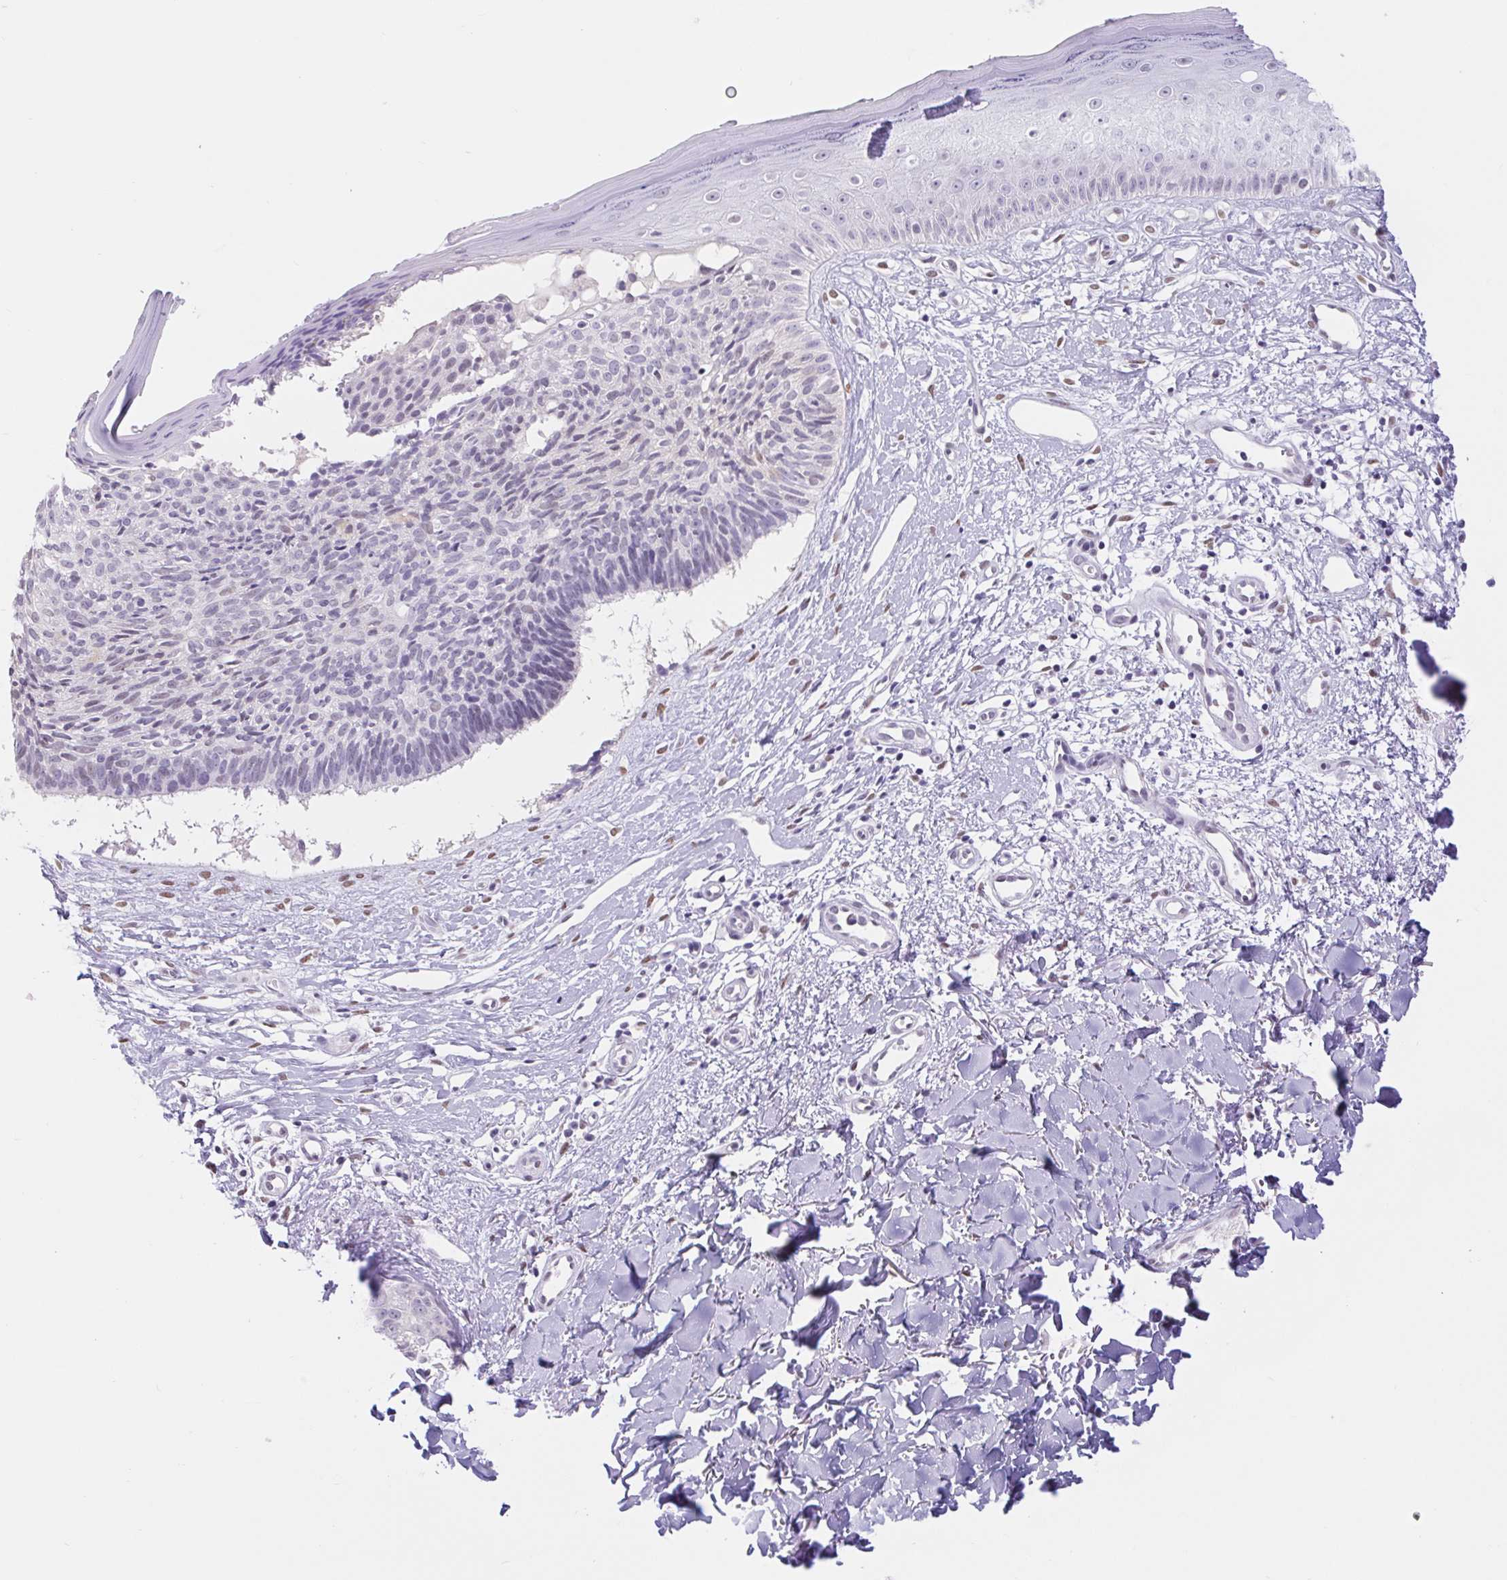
{"staining": {"intensity": "negative", "quantity": "none", "location": "none"}, "tissue": "skin cancer", "cell_type": "Tumor cells", "image_type": "cancer", "snomed": [{"axis": "morphology", "description": "Basal cell carcinoma"}, {"axis": "topography", "description": "Skin"}], "caption": "The micrograph exhibits no significant staining in tumor cells of skin cancer.", "gene": "CAND1", "patient": {"sex": "male", "age": 51}}